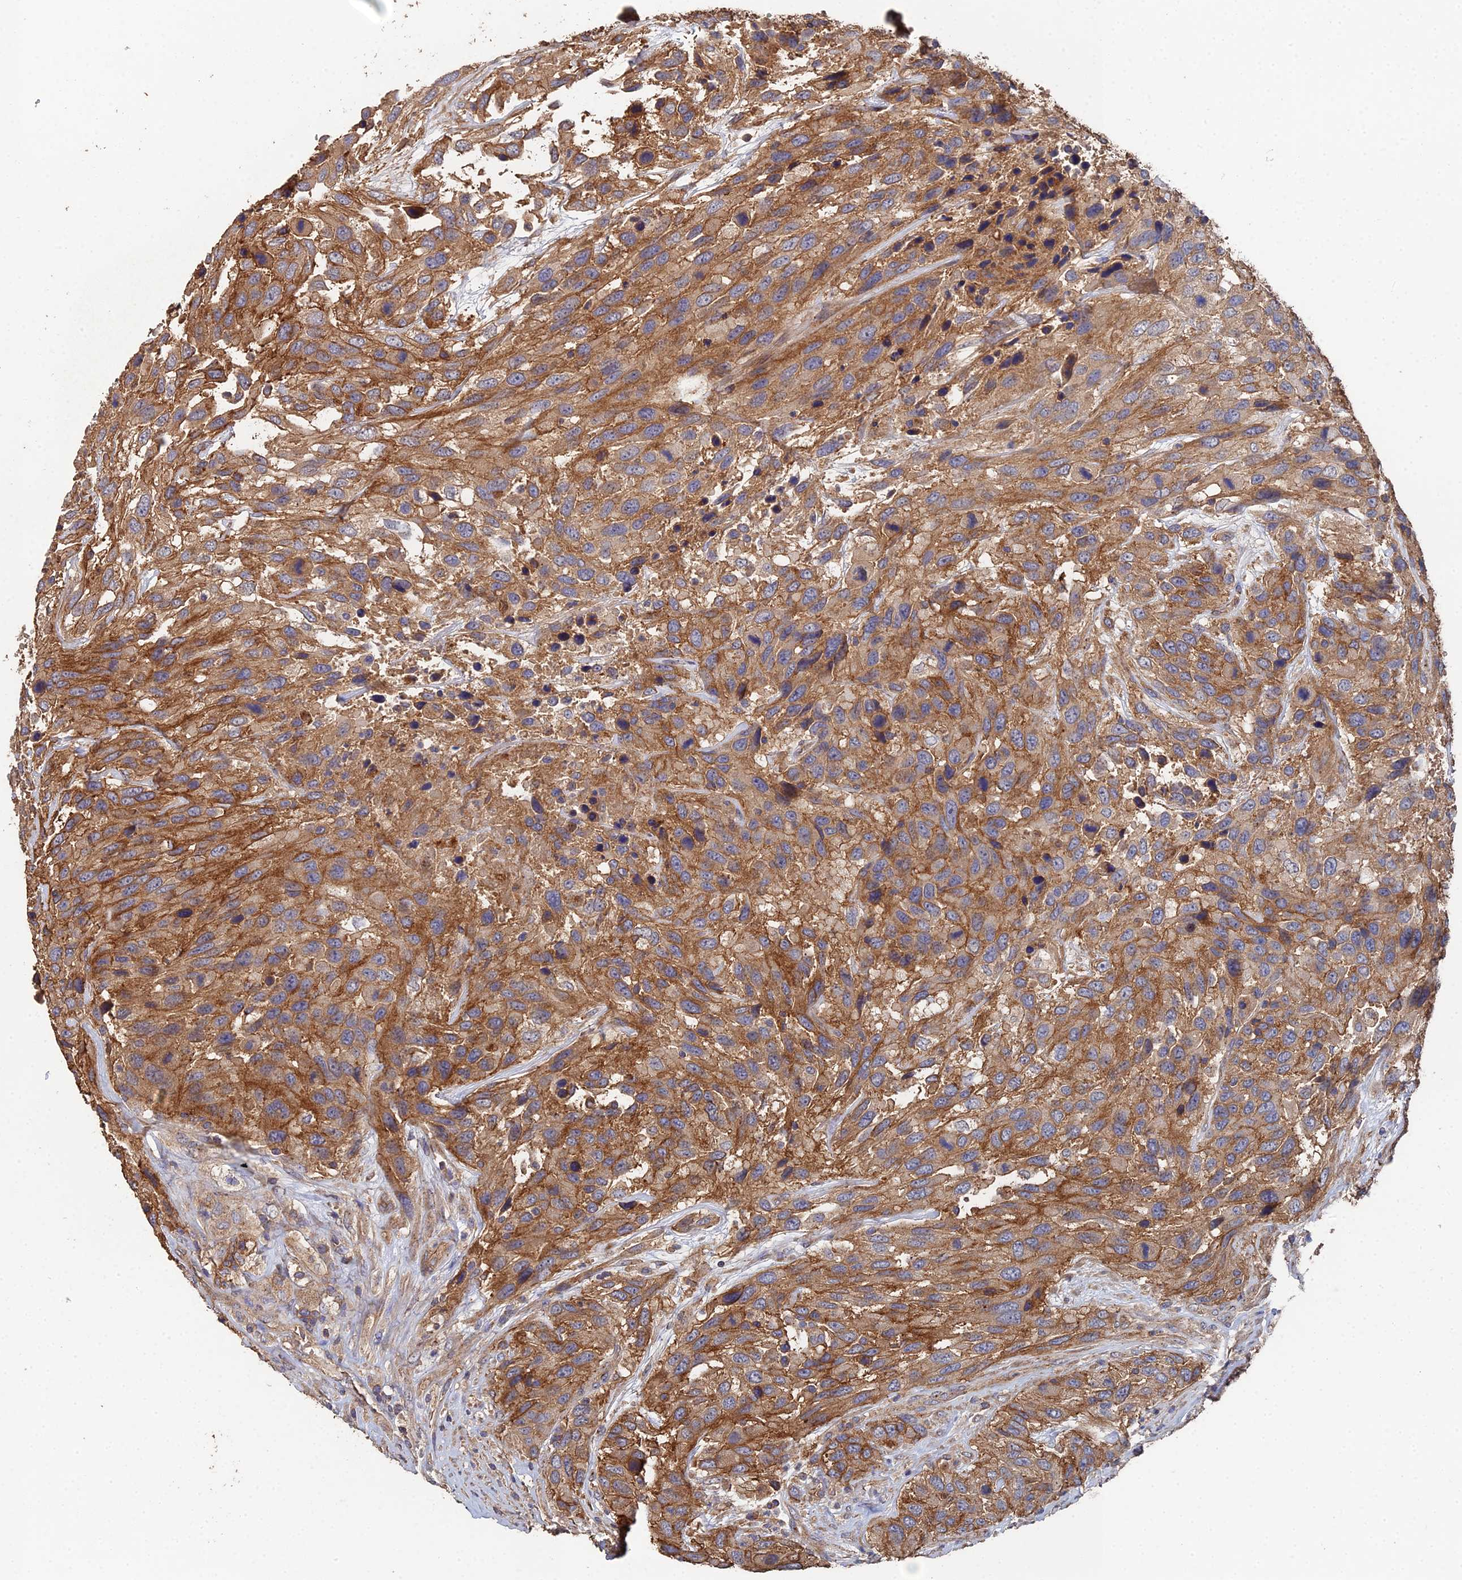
{"staining": {"intensity": "moderate", "quantity": ">75%", "location": "cytoplasmic/membranous"}, "tissue": "urothelial cancer", "cell_type": "Tumor cells", "image_type": "cancer", "snomed": [{"axis": "morphology", "description": "Urothelial carcinoma, High grade"}, {"axis": "topography", "description": "Urinary bladder"}], "caption": "Immunohistochemistry (DAB) staining of urothelial carcinoma (high-grade) displays moderate cytoplasmic/membranous protein expression in about >75% of tumor cells. (Stains: DAB (3,3'-diaminobenzidine) in brown, nuclei in blue, Microscopy: brightfield microscopy at high magnification).", "gene": "SPANXN4", "patient": {"sex": "female", "age": 70}}